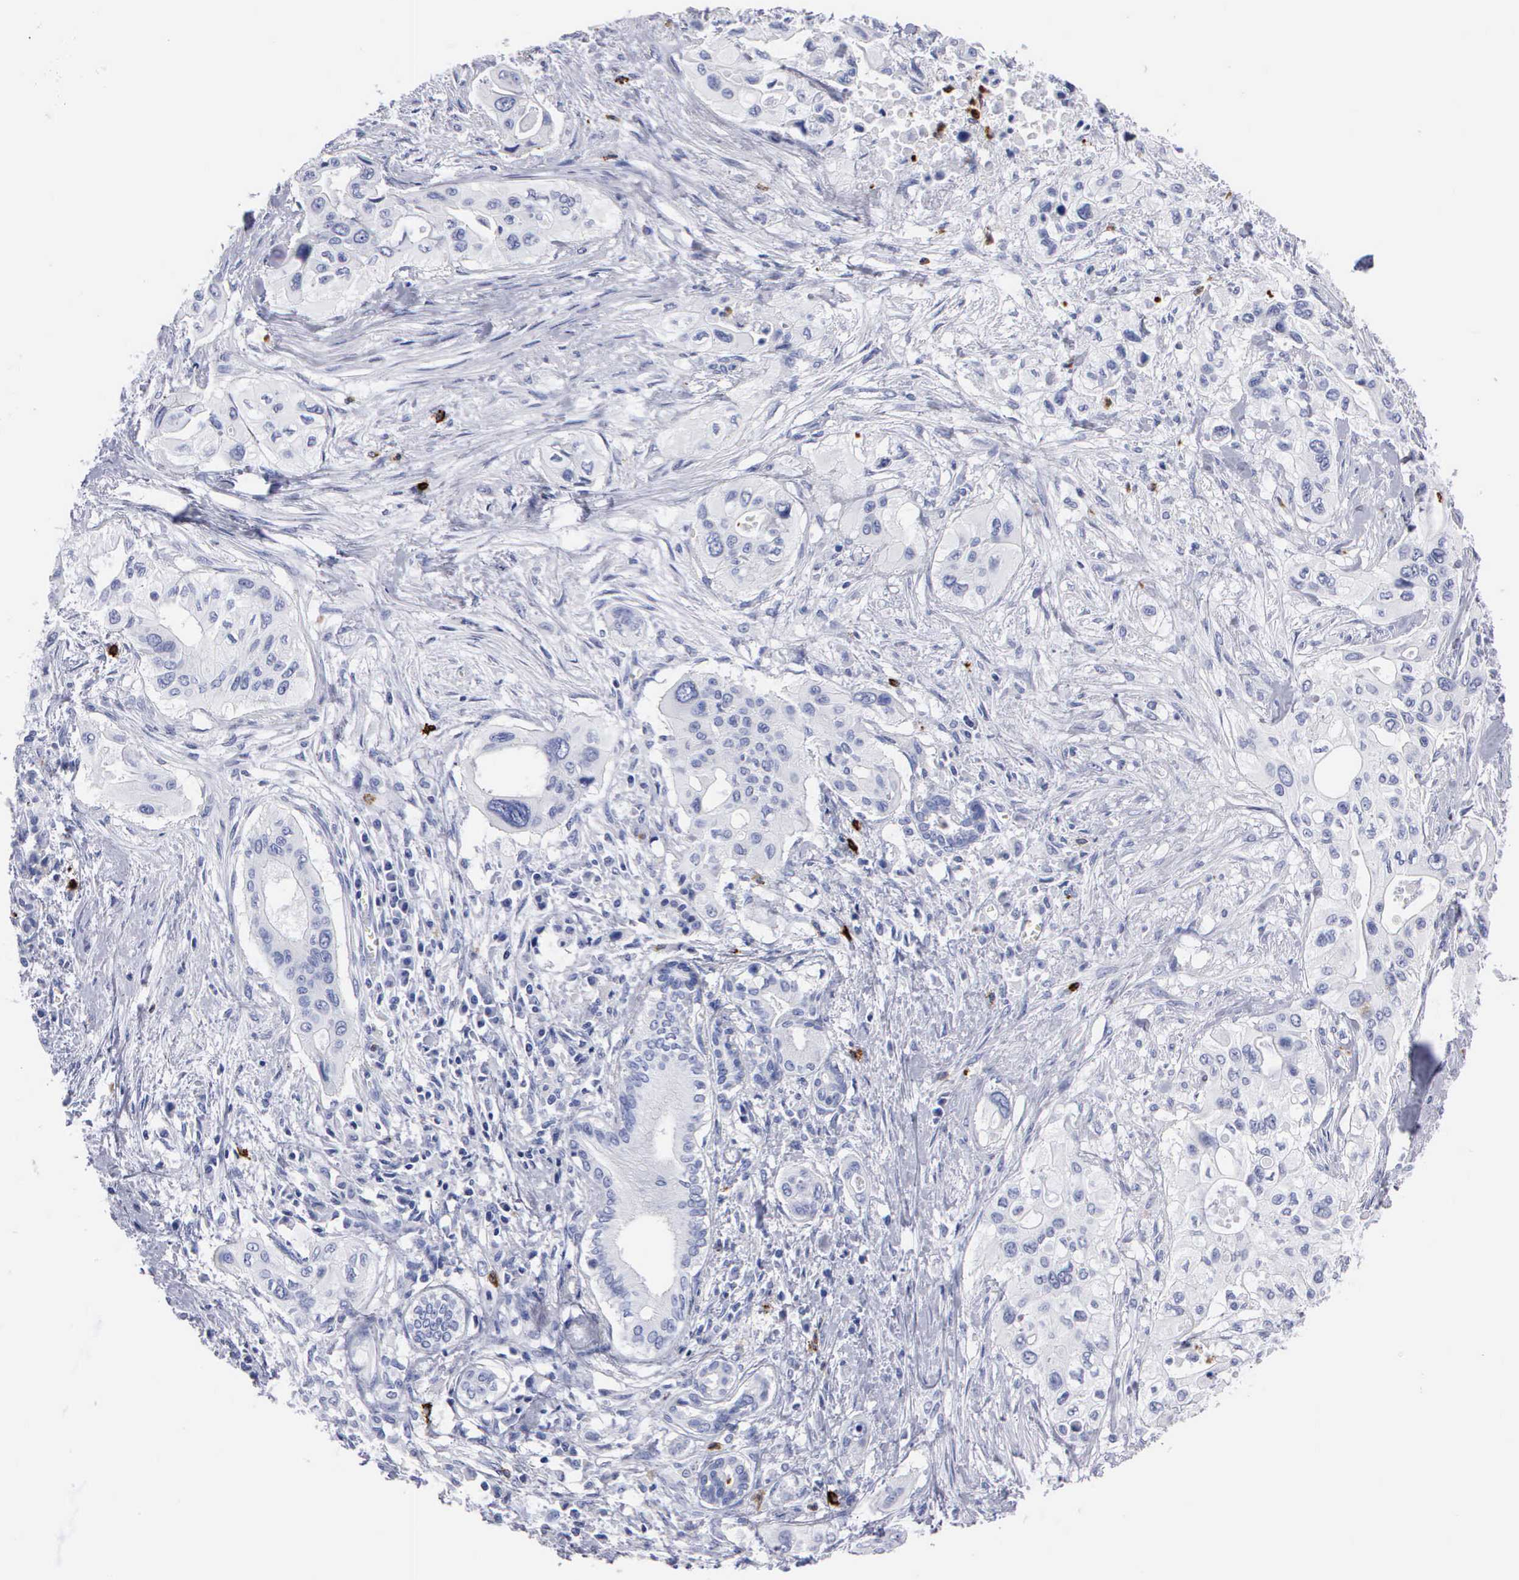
{"staining": {"intensity": "negative", "quantity": "none", "location": "none"}, "tissue": "pancreatic cancer", "cell_type": "Tumor cells", "image_type": "cancer", "snomed": [{"axis": "morphology", "description": "Adenocarcinoma, NOS"}, {"axis": "topography", "description": "Pancreas"}], "caption": "This is a histopathology image of immunohistochemistry (IHC) staining of pancreatic cancer, which shows no positivity in tumor cells. (Immunohistochemistry (ihc), brightfield microscopy, high magnification).", "gene": "CTSG", "patient": {"sex": "male", "age": 77}}